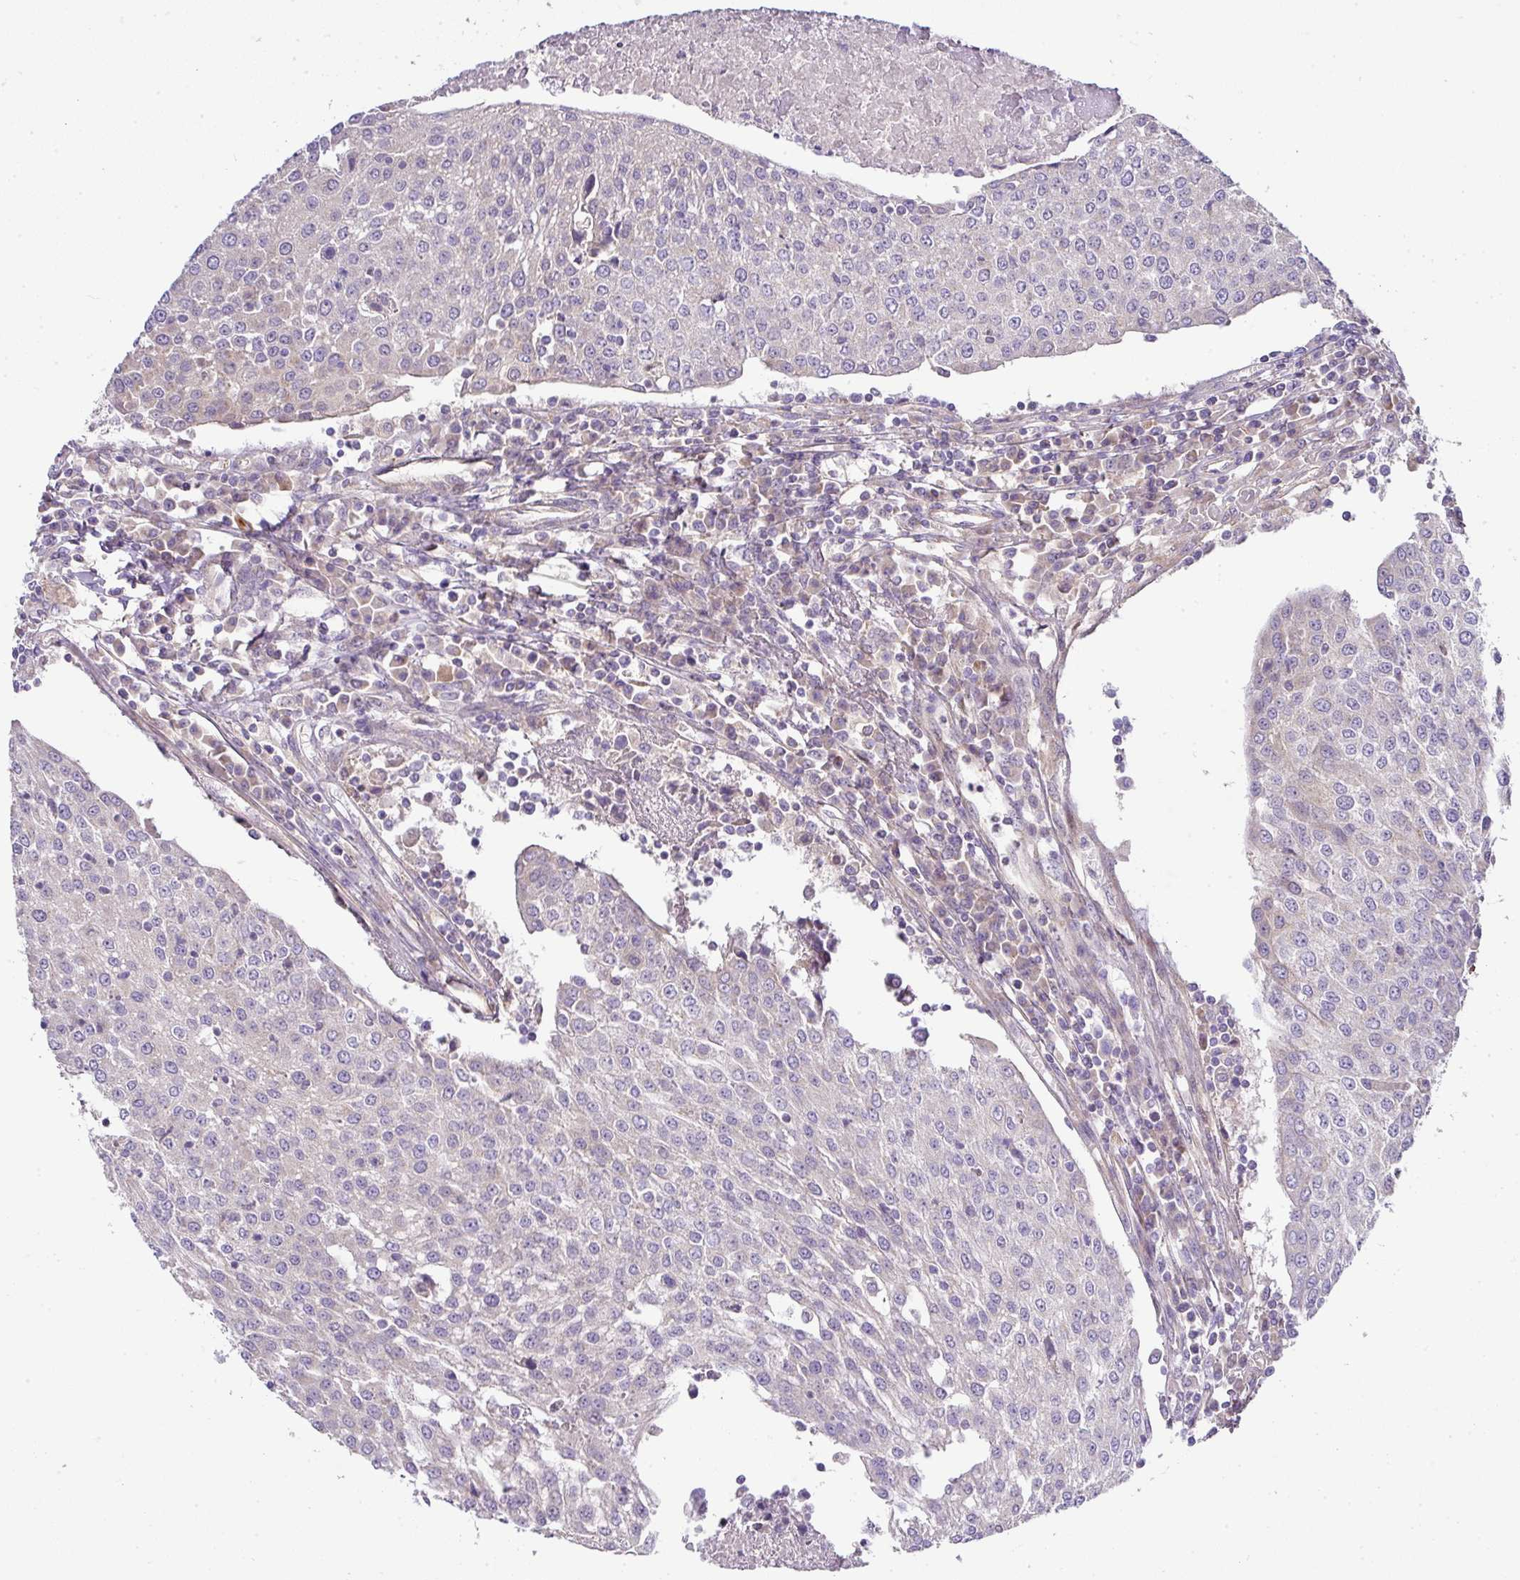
{"staining": {"intensity": "negative", "quantity": "none", "location": "none"}, "tissue": "urothelial cancer", "cell_type": "Tumor cells", "image_type": "cancer", "snomed": [{"axis": "morphology", "description": "Urothelial carcinoma, High grade"}, {"axis": "topography", "description": "Urinary bladder"}], "caption": "A micrograph of human high-grade urothelial carcinoma is negative for staining in tumor cells.", "gene": "STK35", "patient": {"sex": "female", "age": 85}}